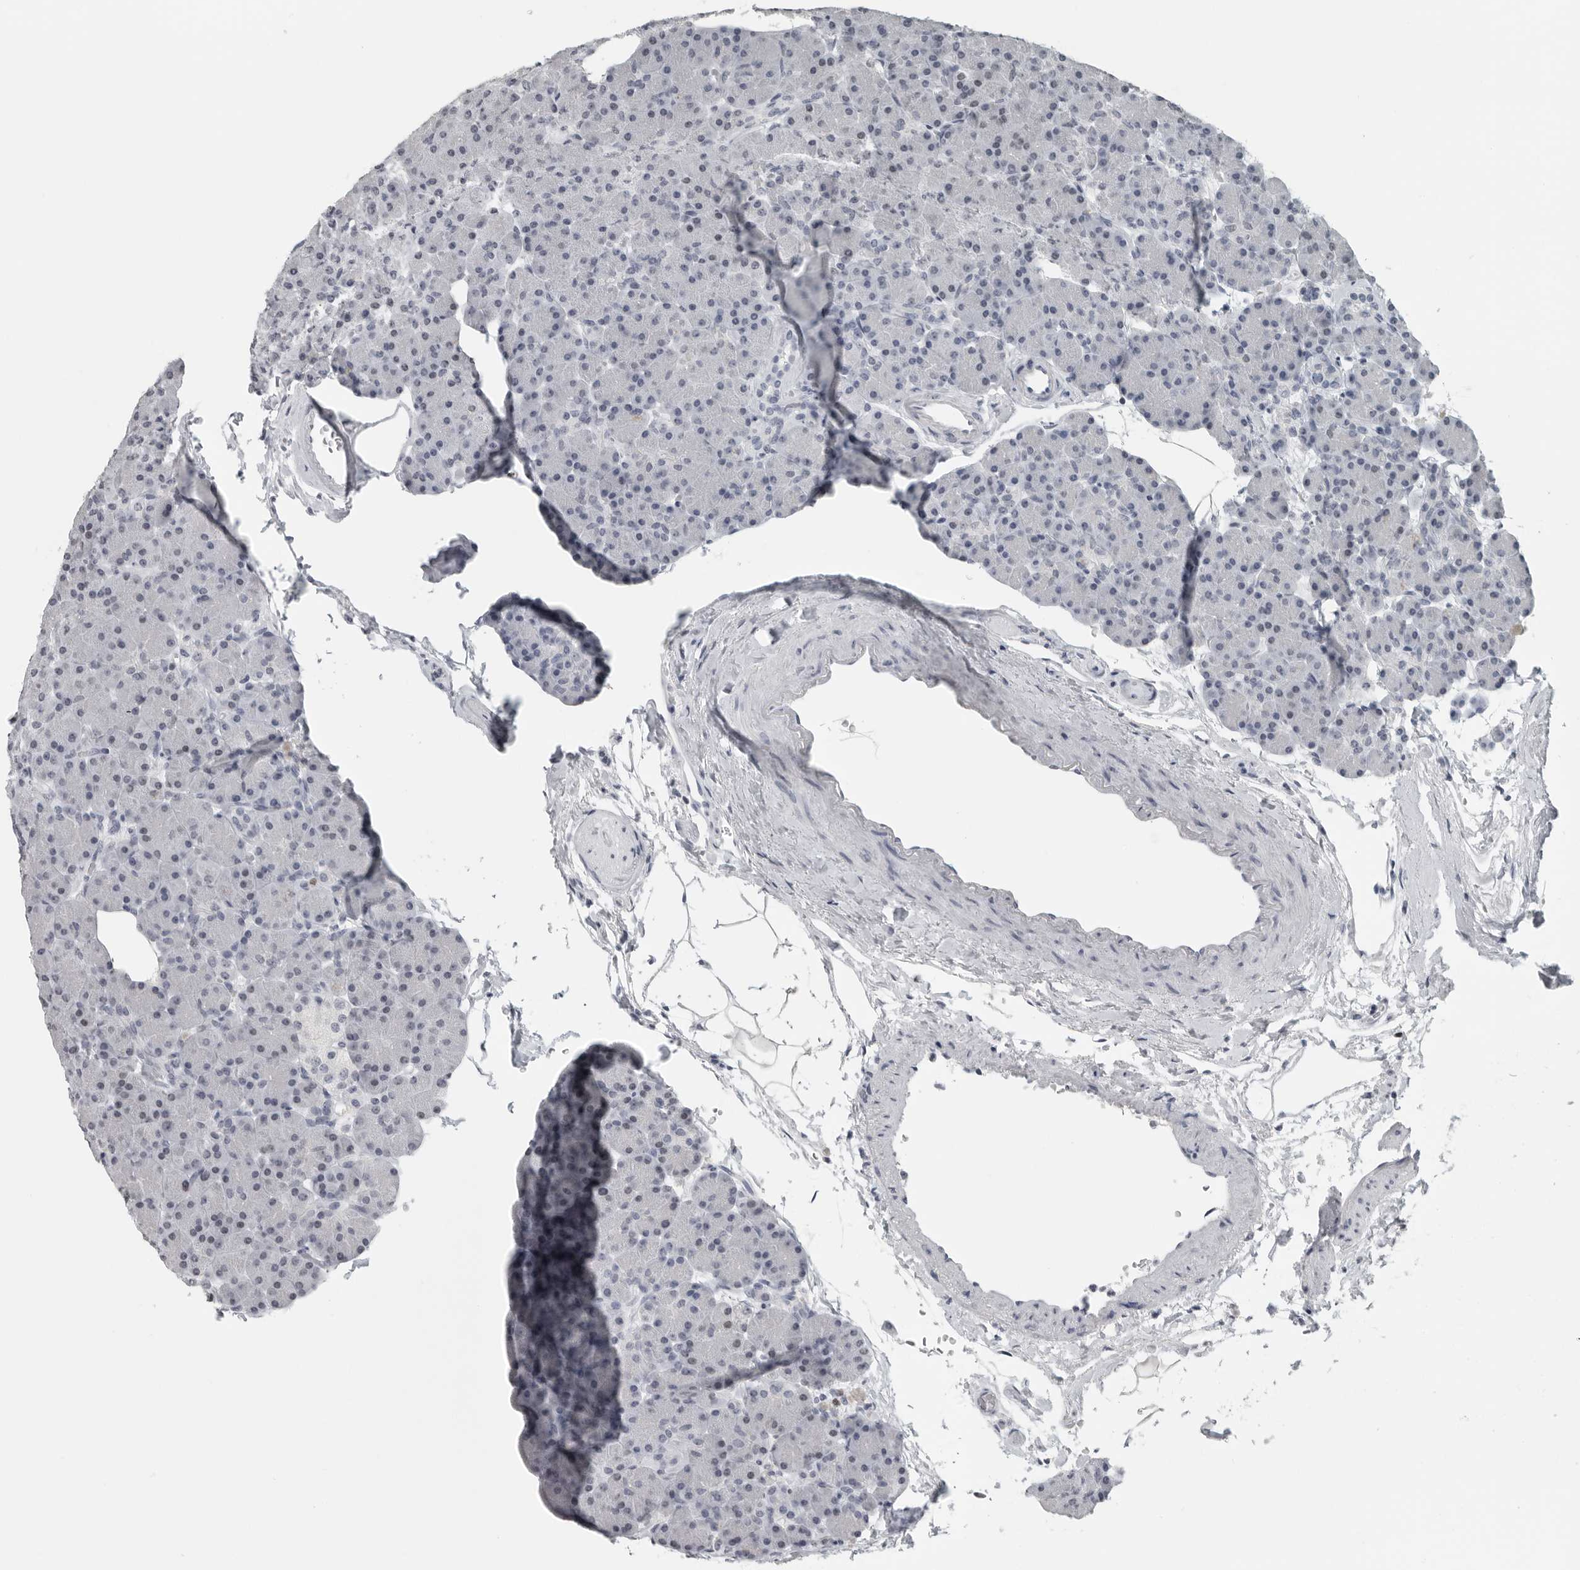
{"staining": {"intensity": "negative", "quantity": "none", "location": "none"}, "tissue": "pancreas", "cell_type": "Exocrine glandular cells", "image_type": "normal", "snomed": [{"axis": "morphology", "description": "Normal tissue, NOS"}, {"axis": "topography", "description": "Pancreas"}], "caption": "Immunohistochemical staining of benign human pancreas demonstrates no significant expression in exocrine glandular cells. Nuclei are stained in blue.", "gene": "SATB2", "patient": {"sex": "female", "age": 43}}